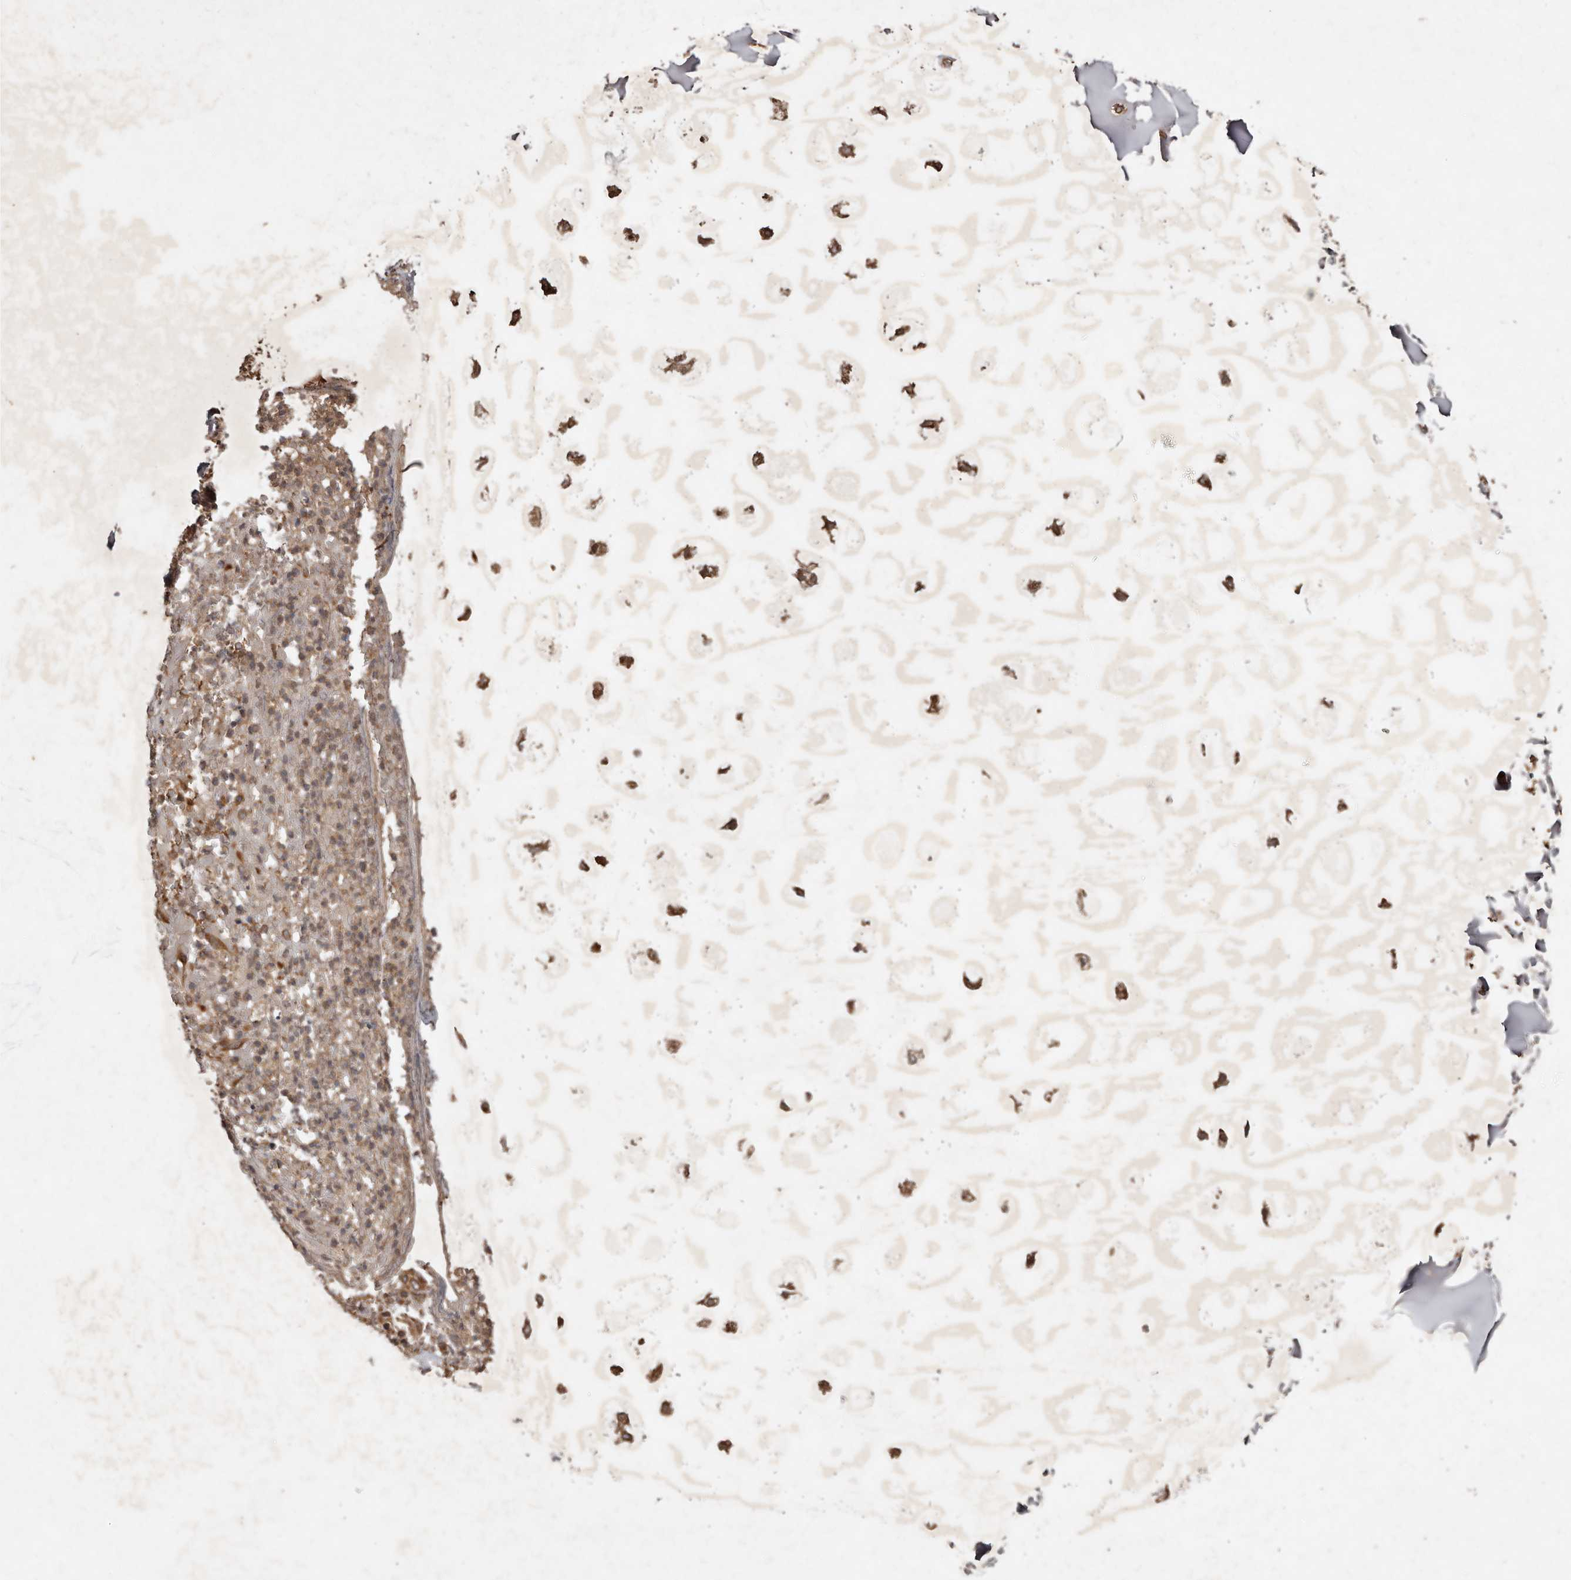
{"staining": {"intensity": "moderate", "quantity": ">75%", "location": "cytoplasmic/membranous"}, "tissue": "soft tissue", "cell_type": "Fibroblasts", "image_type": "normal", "snomed": [{"axis": "morphology", "description": "Normal tissue, NOS"}, {"axis": "morphology", "description": "Basal cell carcinoma"}, {"axis": "topography", "description": "Cartilage tissue"}, {"axis": "topography", "description": "Nasopharynx"}, {"axis": "topography", "description": "Oral tissue"}], "caption": "Brown immunohistochemical staining in benign soft tissue displays moderate cytoplasmic/membranous positivity in about >75% of fibroblasts.", "gene": "STK36", "patient": {"sex": "female", "age": 77}}